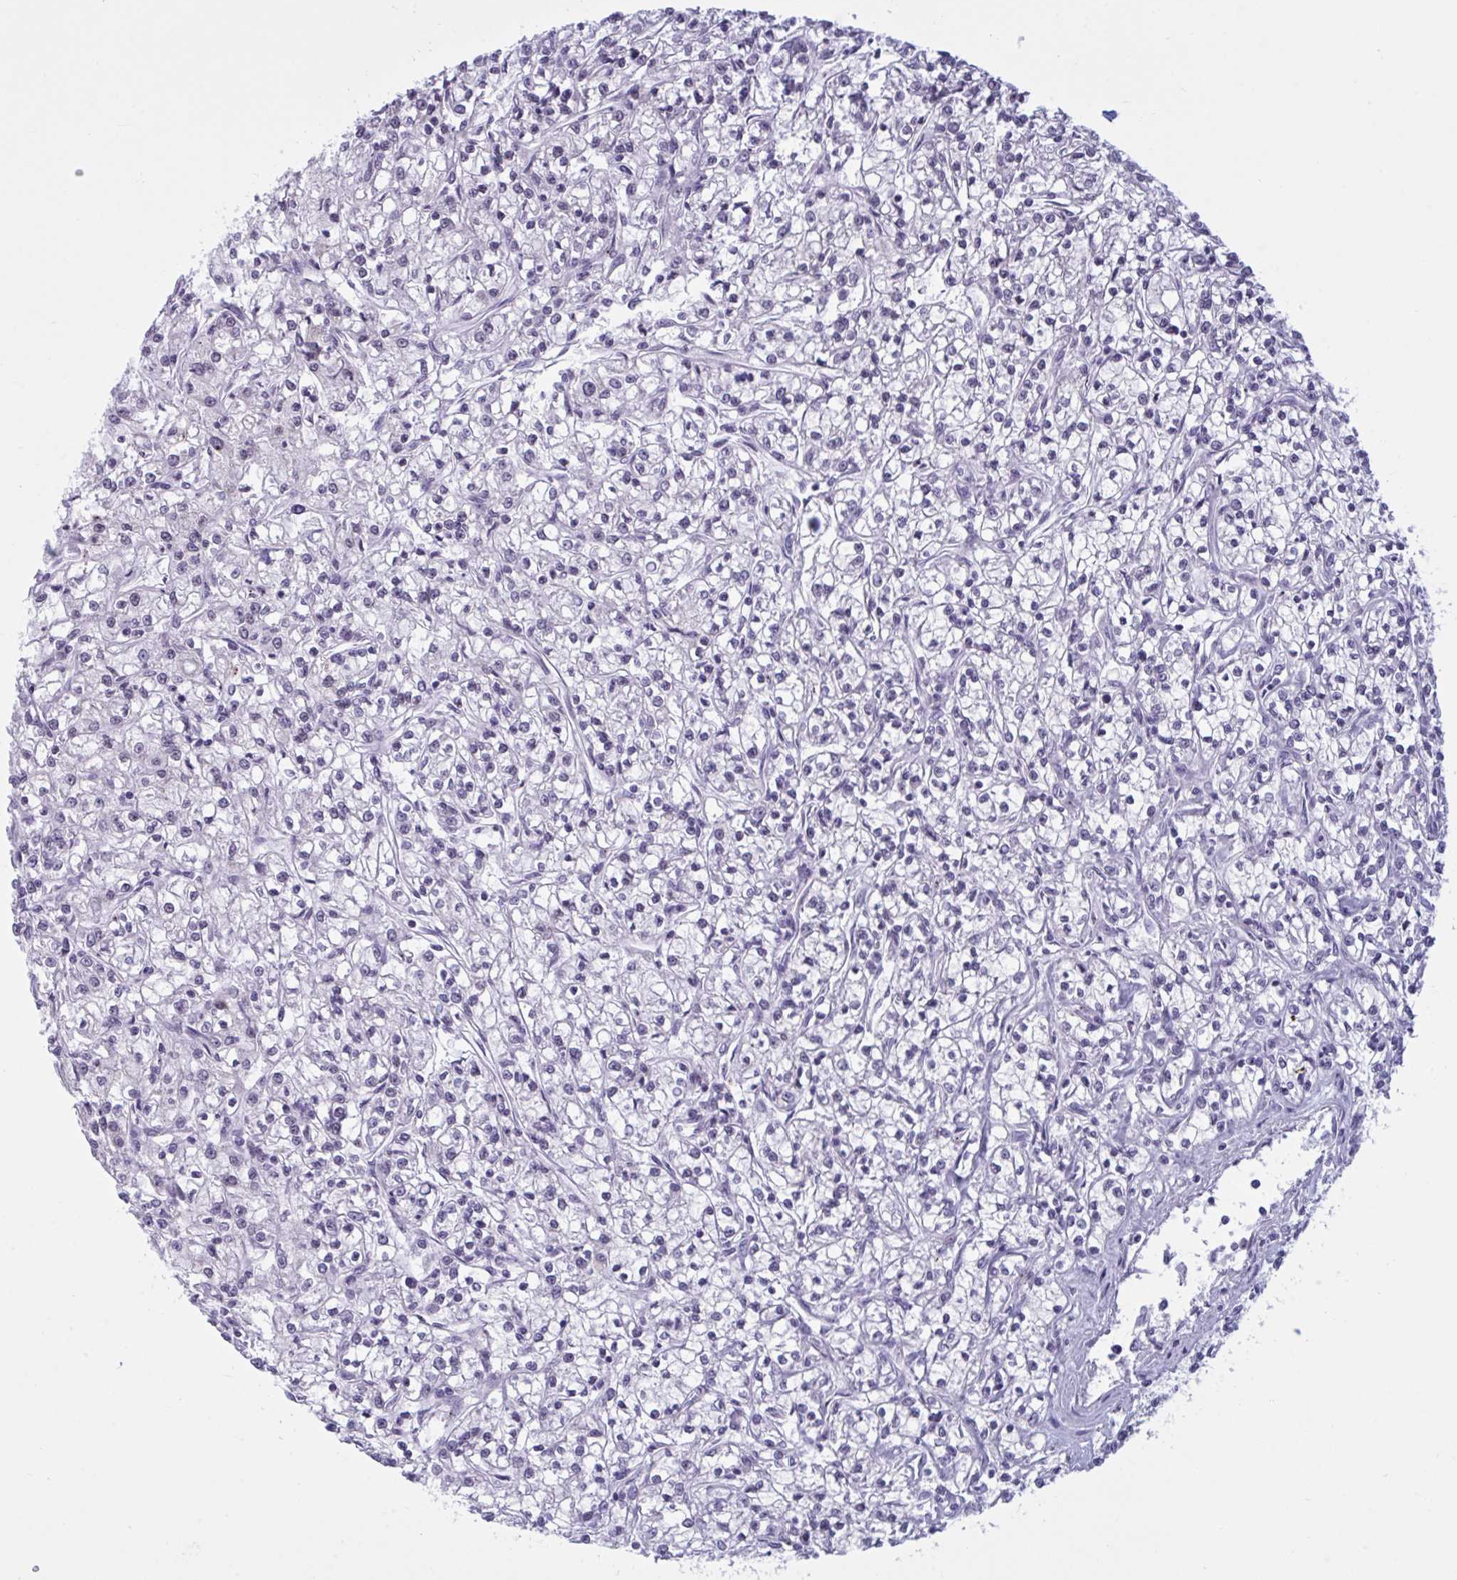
{"staining": {"intensity": "negative", "quantity": "none", "location": "none"}, "tissue": "renal cancer", "cell_type": "Tumor cells", "image_type": "cancer", "snomed": [{"axis": "morphology", "description": "Adenocarcinoma, NOS"}, {"axis": "topography", "description": "Kidney"}], "caption": "The image exhibits no significant expression in tumor cells of renal cancer (adenocarcinoma).", "gene": "TGM6", "patient": {"sex": "female", "age": 59}}